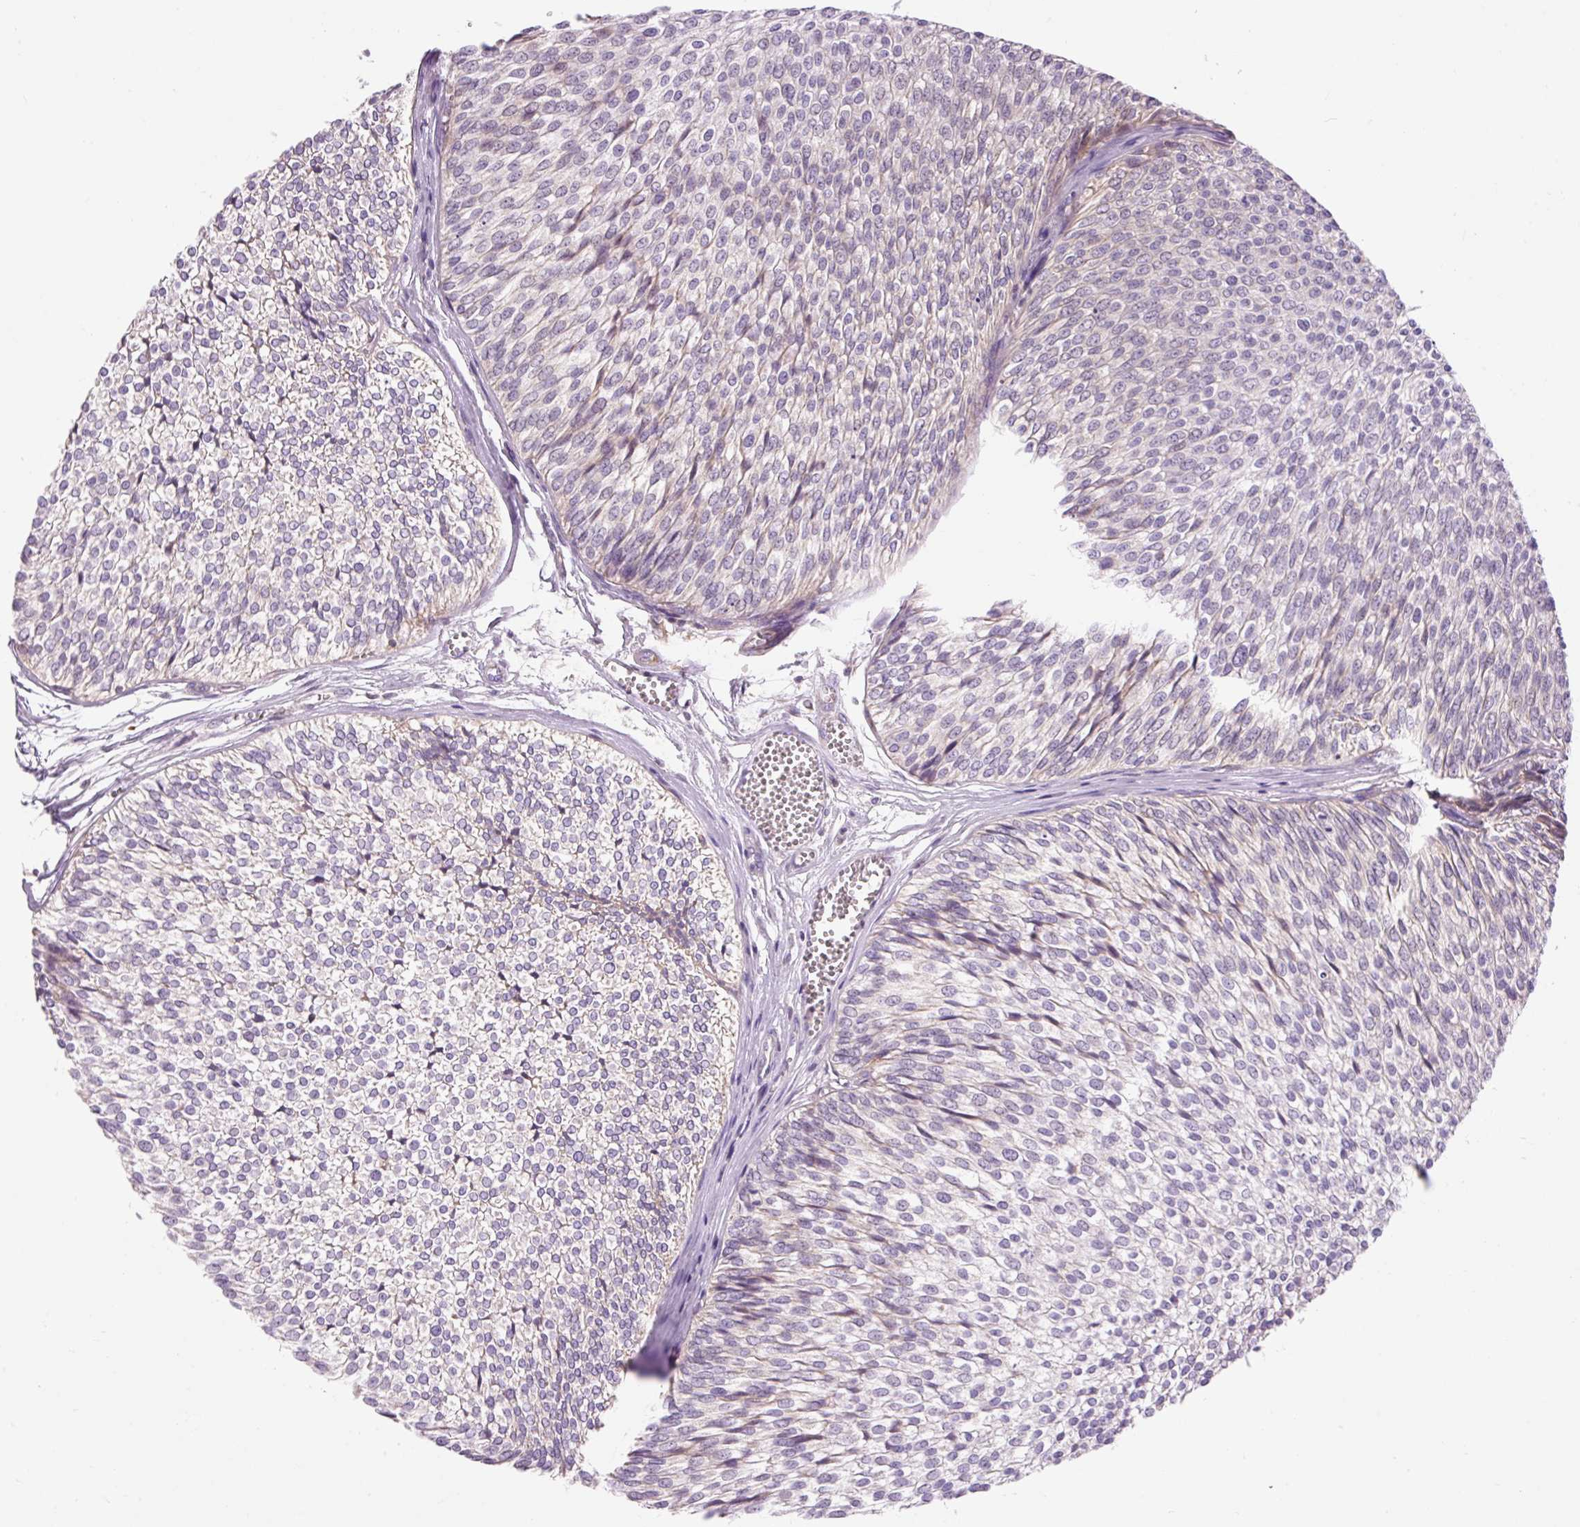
{"staining": {"intensity": "negative", "quantity": "none", "location": "none"}, "tissue": "urothelial cancer", "cell_type": "Tumor cells", "image_type": "cancer", "snomed": [{"axis": "morphology", "description": "Urothelial carcinoma, Low grade"}, {"axis": "topography", "description": "Urinary bladder"}], "caption": "DAB immunohistochemical staining of low-grade urothelial carcinoma demonstrates no significant staining in tumor cells.", "gene": "IMMT", "patient": {"sex": "male", "age": 91}}